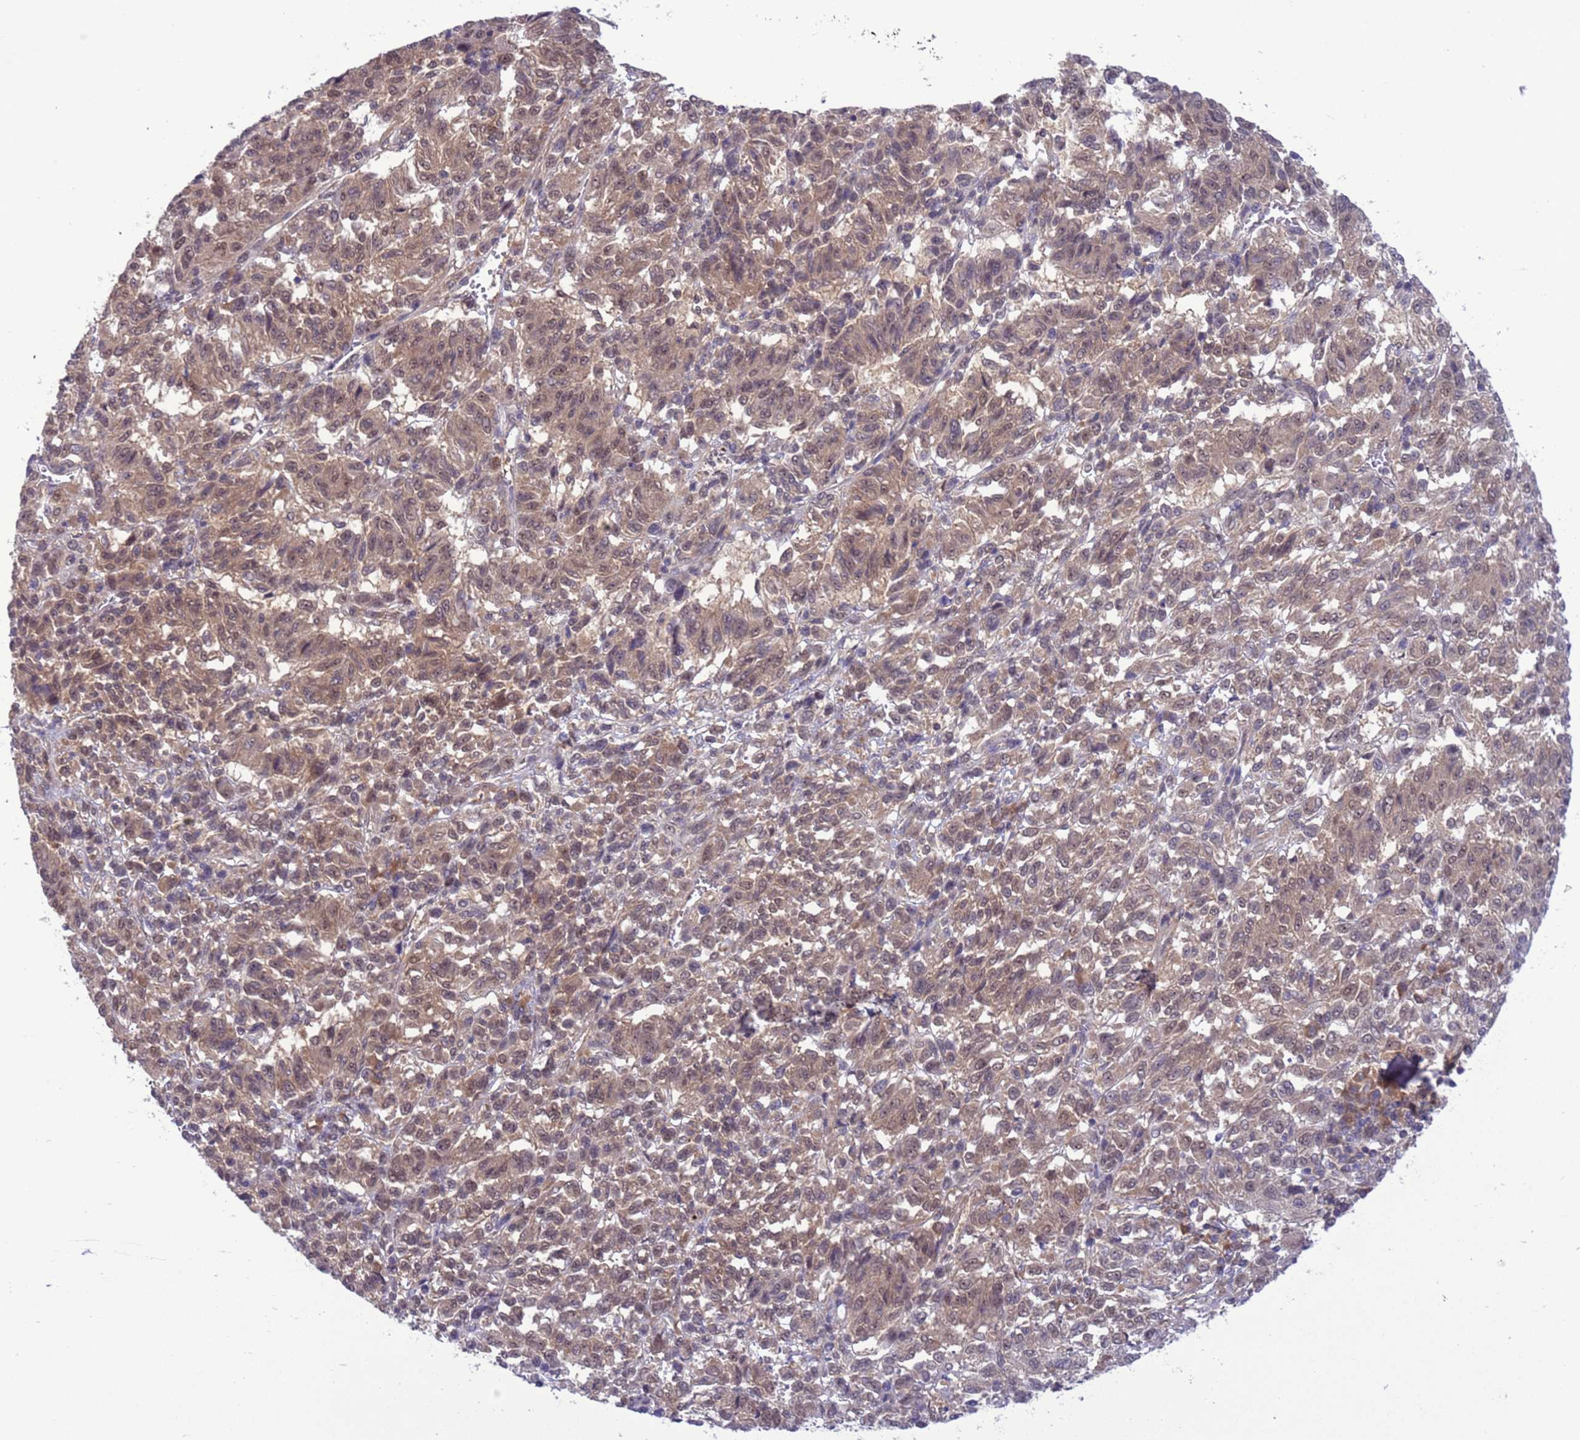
{"staining": {"intensity": "weak", "quantity": ">75%", "location": "cytoplasmic/membranous,nuclear"}, "tissue": "melanoma", "cell_type": "Tumor cells", "image_type": "cancer", "snomed": [{"axis": "morphology", "description": "Malignant melanoma, Metastatic site"}, {"axis": "topography", "description": "Lung"}], "caption": "Tumor cells reveal low levels of weak cytoplasmic/membranous and nuclear positivity in approximately >75% of cells in malignant melanoma (metastatic site).", "gene": "ZNF461", "patient": {"sex": "male", "age": 64}}